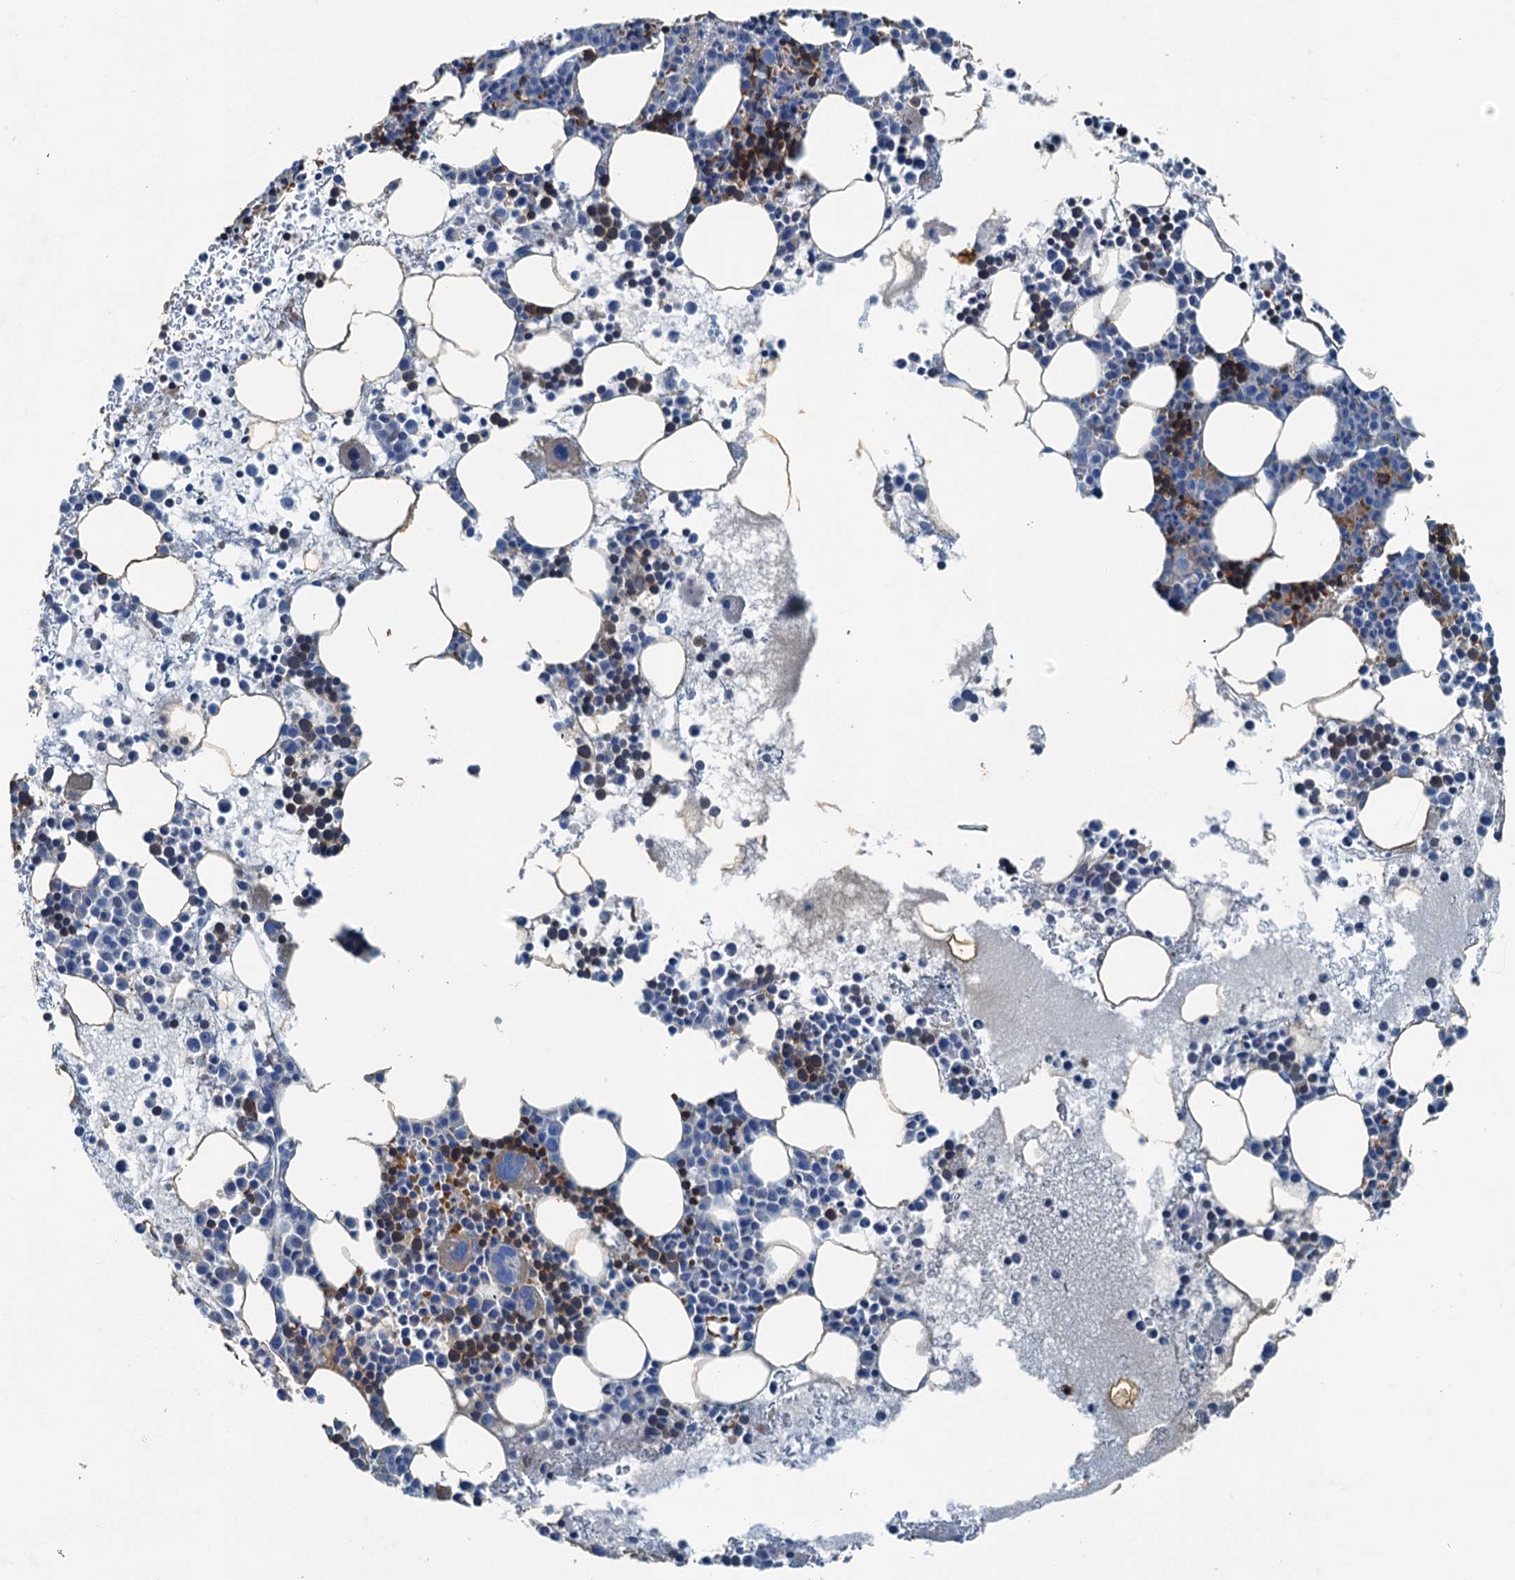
{"staining": {"intensity": "moderate", "quantity": "<25%", "location": "cytoplasmic/membranous"}, "tissue": "bone marrow", "cell_type": "Hematopoietic cells", "image_type": "normal", "snomed": [{"axis": "morphology", "description": "Normal tissue, NOS"}, {"axis": "topography", "description": "Bone marrow"}], "caption": "Protein analysis of benign bone marrow shows moderate cytoplasmic/membranous staining in approximately <25% of hematopoietic cells. (IHC, brightfield microscopy, high magnification).", "gene": "RAB3IL1", "patient": {"sex": "female", "age": 76}}